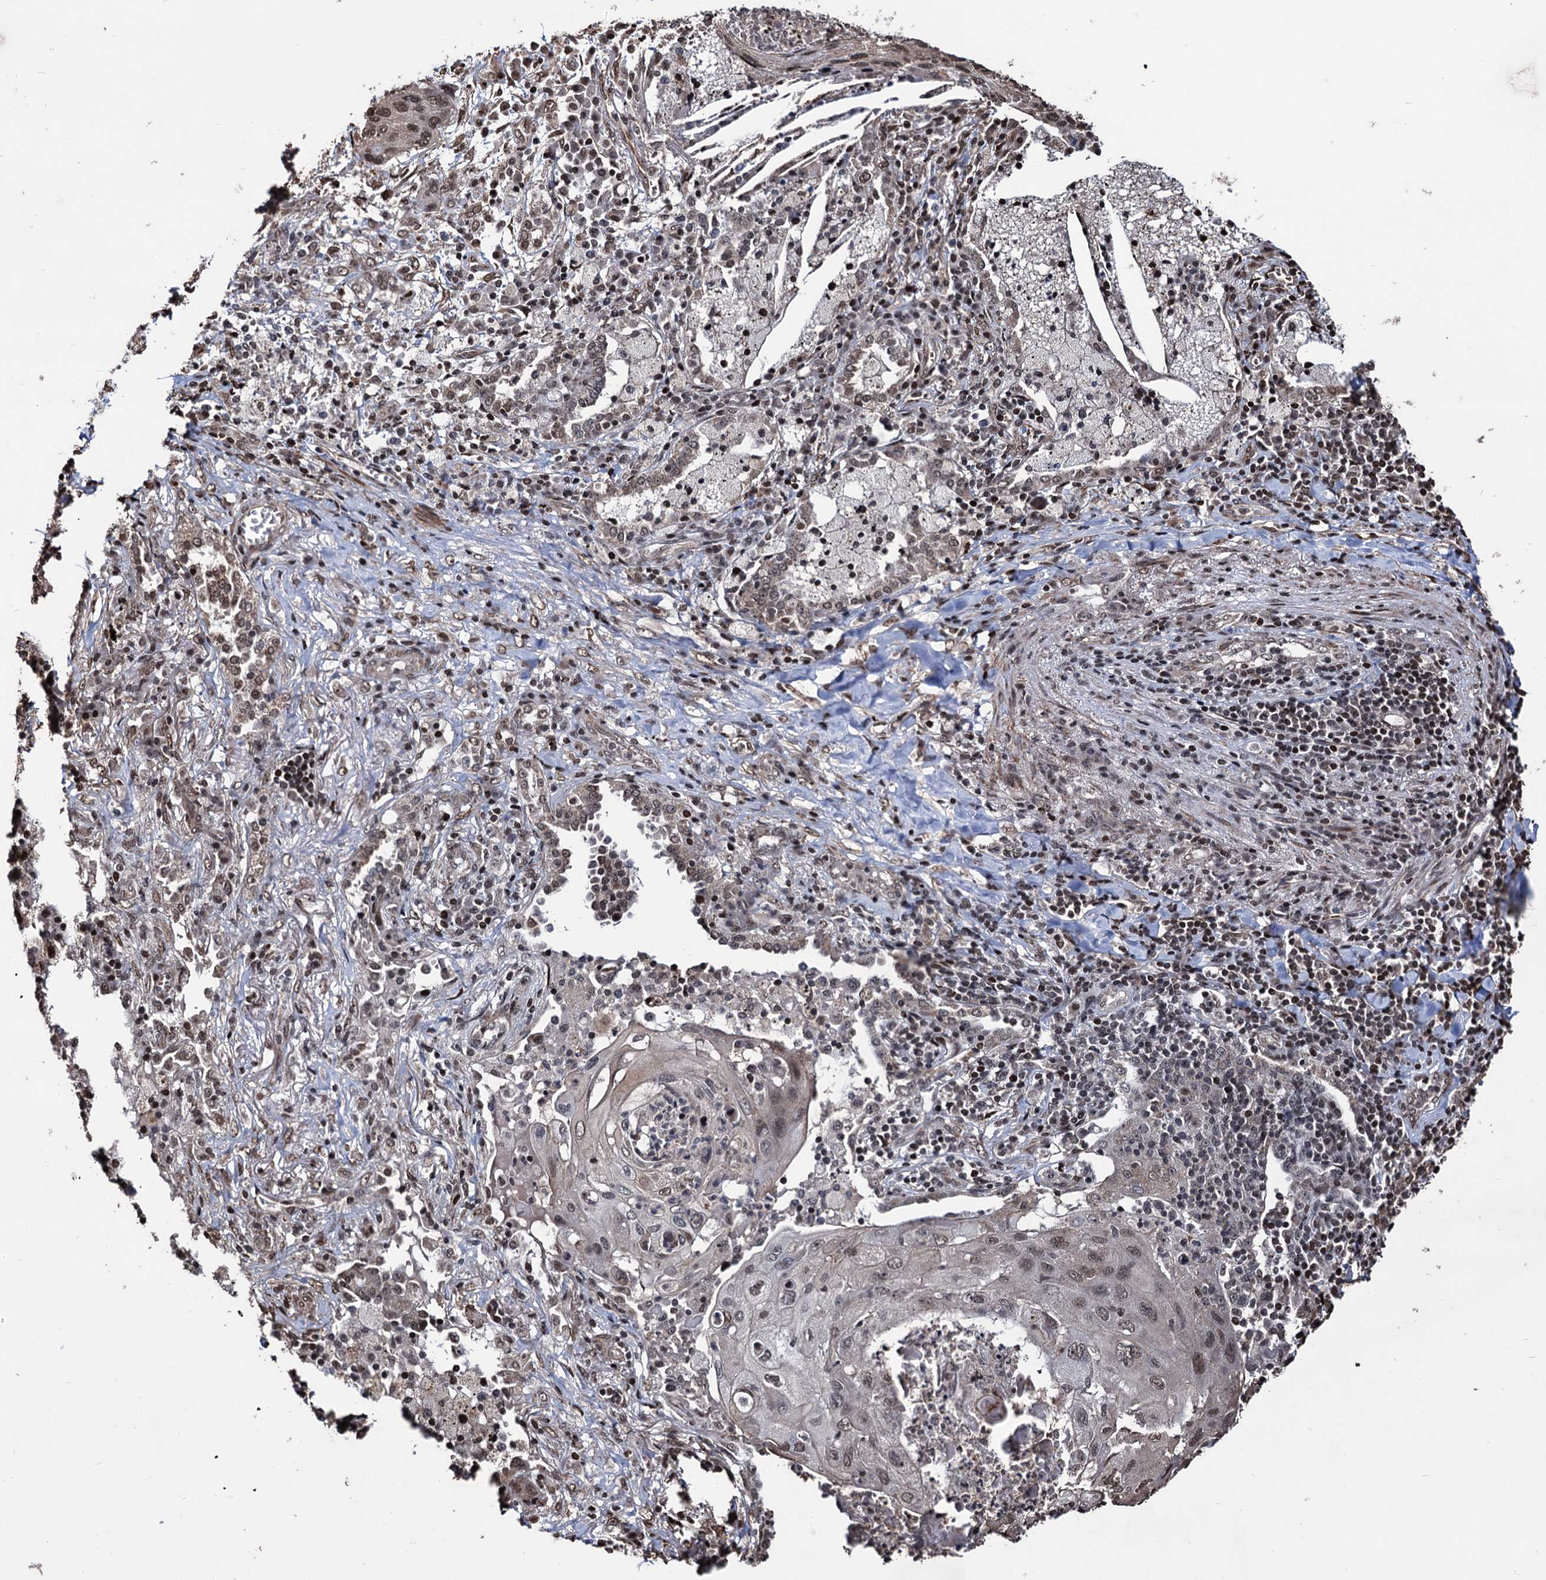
{"staining": {"intensity": "moderate", "quantity": "<25%", "location": "nuclear"}, "tissue": "lung cancer", "cell_type": "Tumor cells", "image_type": "cancer", "snomed": [{"axis": "morphology", "description": "Squamous cell carcinoma, NOS"}, {"axis": "topography", "description": "Lung"}], "caption": "The image displays immunohistochemical staining of lung squamous cell carcinoma. There is moderate nuclear positivity is identified in about <25% of tumor cells.", "gene": "EYA4", "patient": {"sex": "female", "age": 63}}